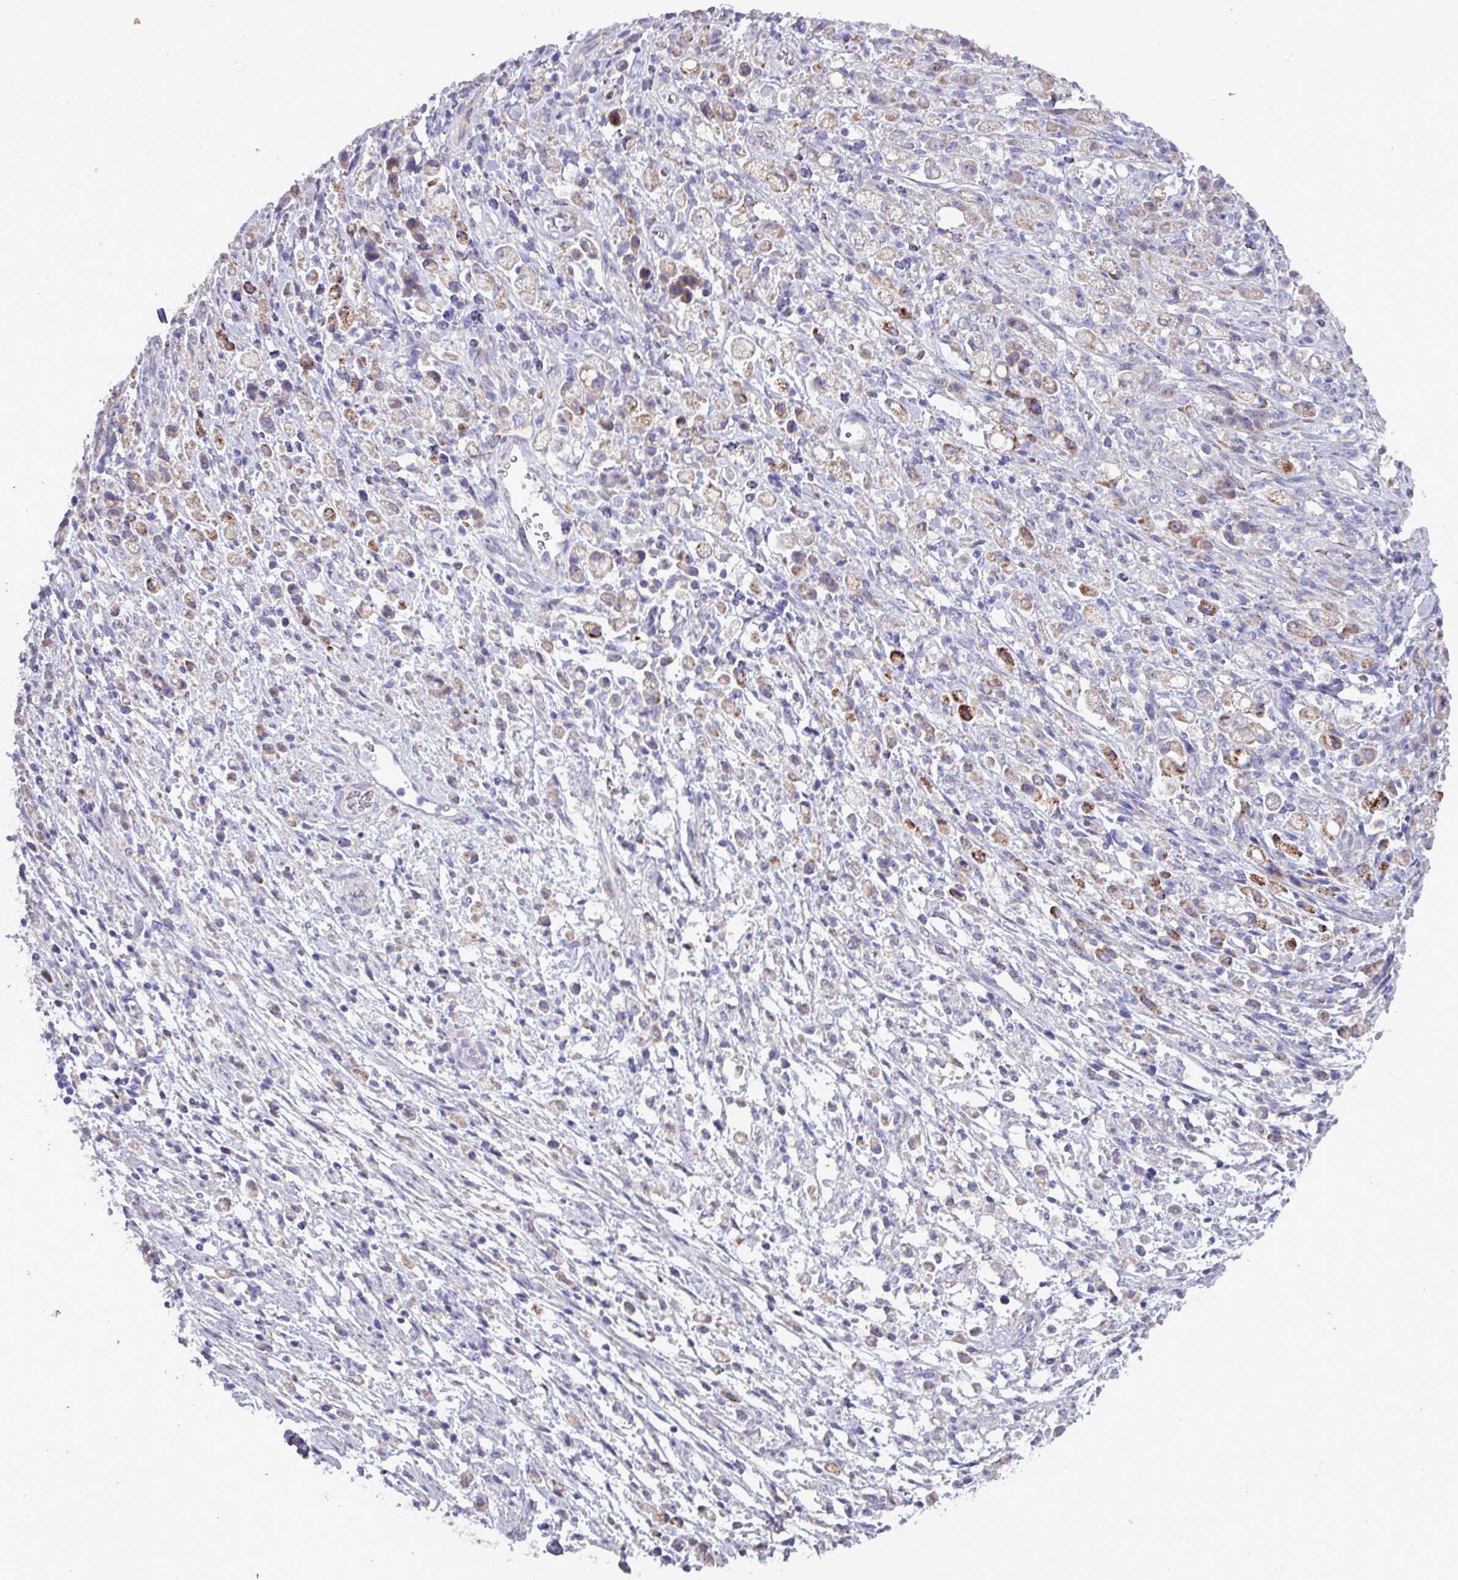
{"staining": {"intensity": "weak", "quantity": "<25%", "location": "cytoplasmic/membranous"}, "tissue": "stomach cancer", "cell_type": "Tumor cells", "image_type": "cancer", "snomed": [{"axis": "morphology", "description": "Adenocarcinoma, NOS"}, {"axis": "topography", "description": "Stomach"}], "caption": "Human stomach adenocarcinoma stained for a protein using immunohistochemistry (IHC) displays no expression in tumor cells.", "gene": "HSD3B7", "patient": {"sex": "female", "age": 60}}